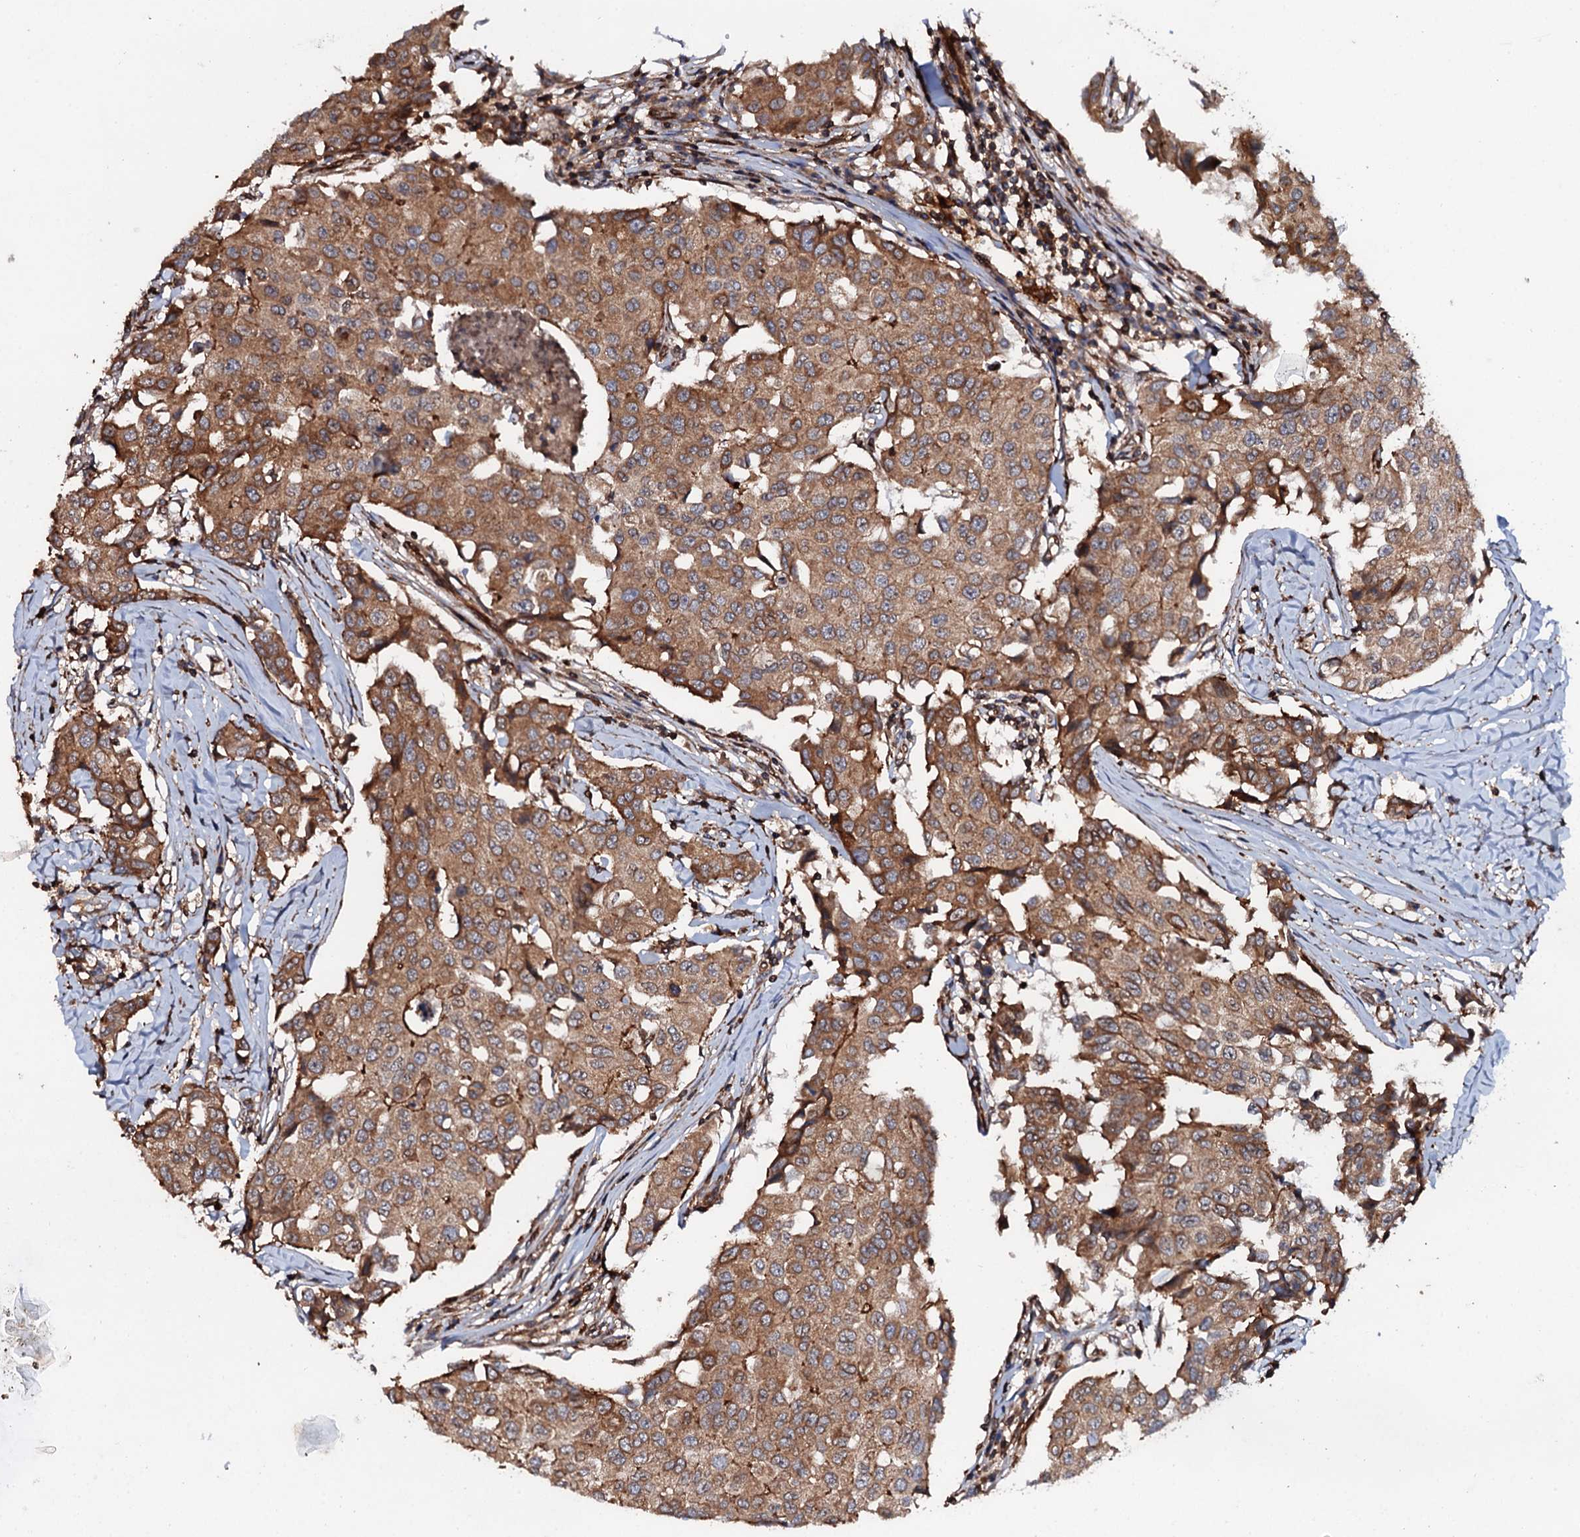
{"staining": {"intensity": "moderate", "quantity": ">75%", "location": "cytoplasmic/membranous"}, "tissue": "breast cancer", "cell_type": "Tumor cells", "image_type": "cancer", "snomed": [{"axis": "morphology", "description": "Duct carcinoma"}, {"axis": "topography", "description": "Breast"}], "caption": "Protein expression analysis of human breast intraductal carcinoma reveals moderate cytoplasmic/membranous positivity in about >75% of tumor cells. Immunohistochemistry (ihc) stains the protein of interest in brown and the nuclei are stained blue.", "gene": "BORA", "patient": {"sex": "female", "age": 80}}